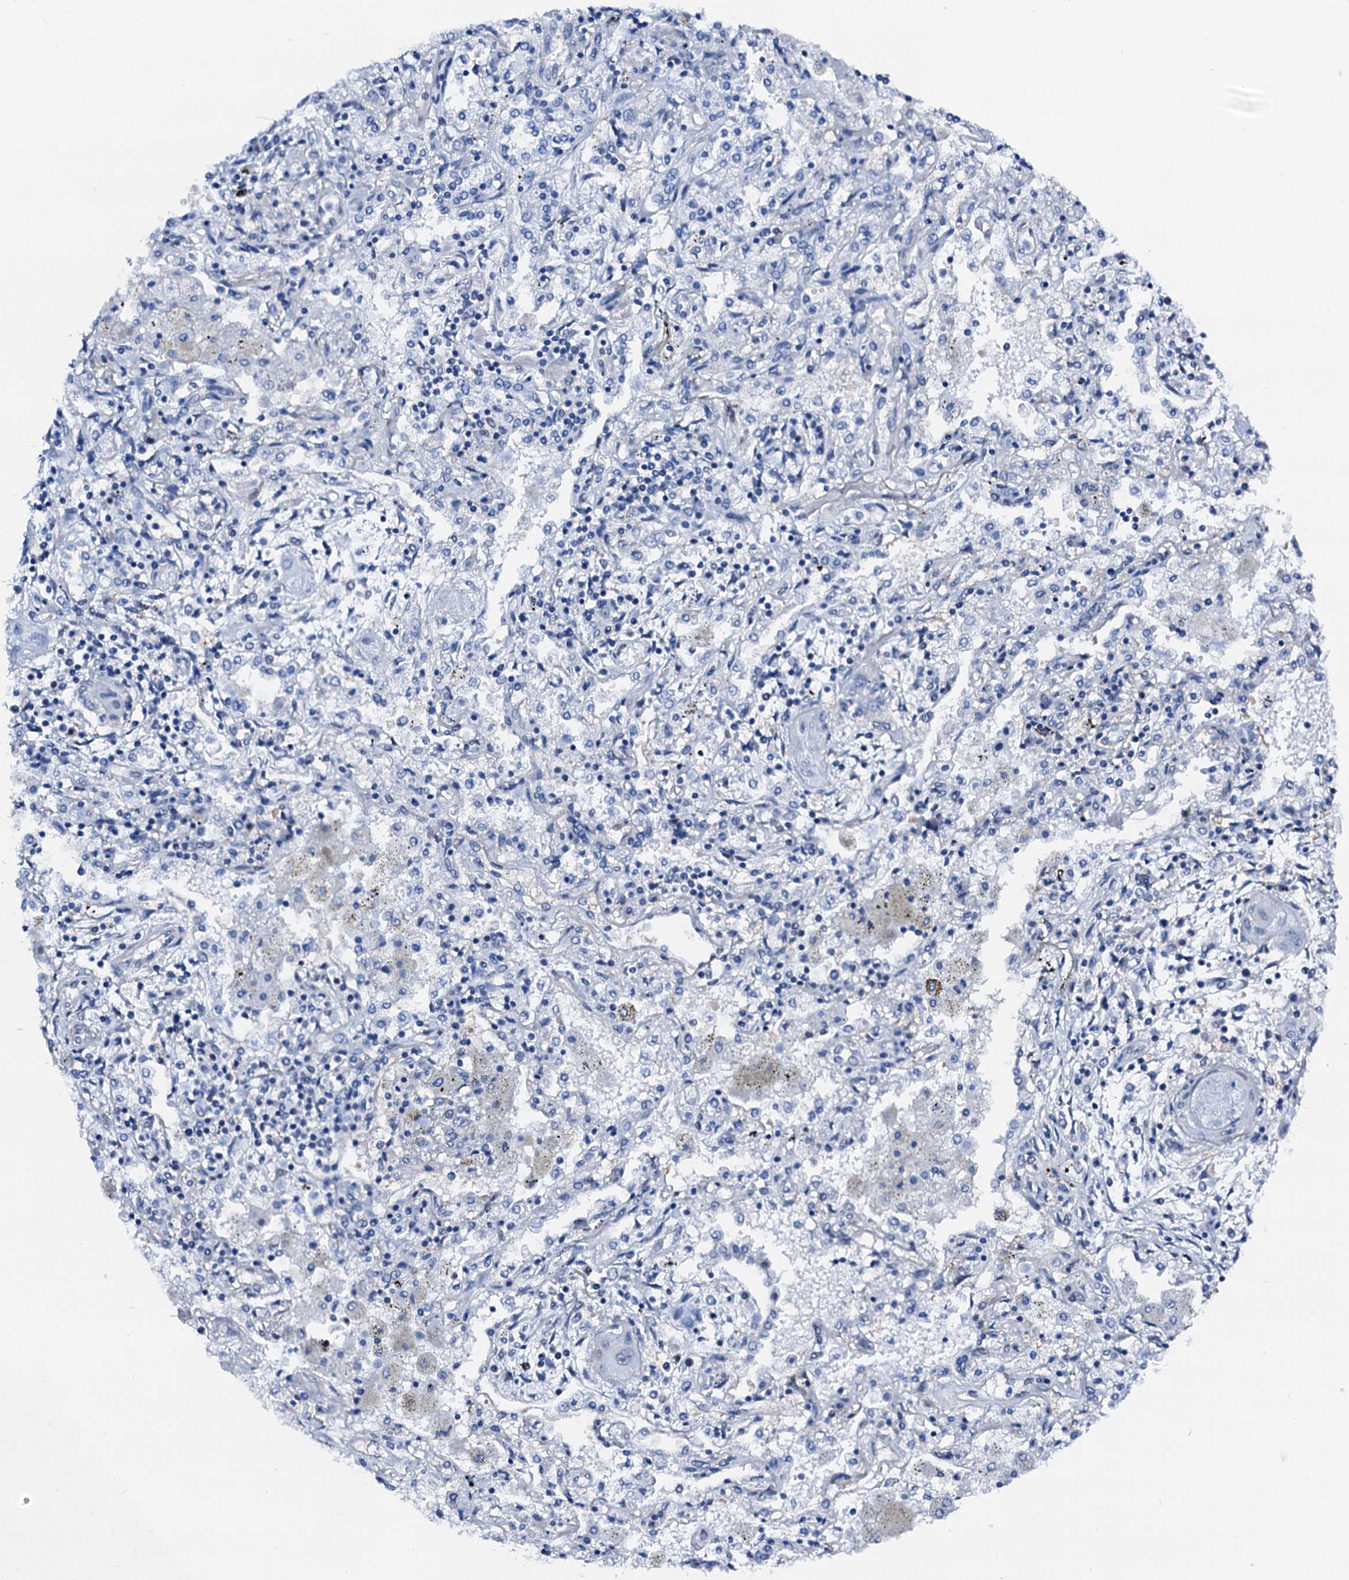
{"staining": {"intensity": "negative", "quantity": "none", "location": "none"}, "tissue": "lung cancer", "cell_type": "Tumor cells", "image_type": "cancer", "snomed": [{"axis": "morphology", "description": "Squamous cell carcinoma, NOS"}, {"axis": "topography", "description": "Lung"}], "caption": "This is an immunohistochemistry micrograph of human lung cancer (squamous cell carcinoma). There is no expression in tumor cells.", "gene": "CSN2", "patient": {"sex": "female", "age": 47}}